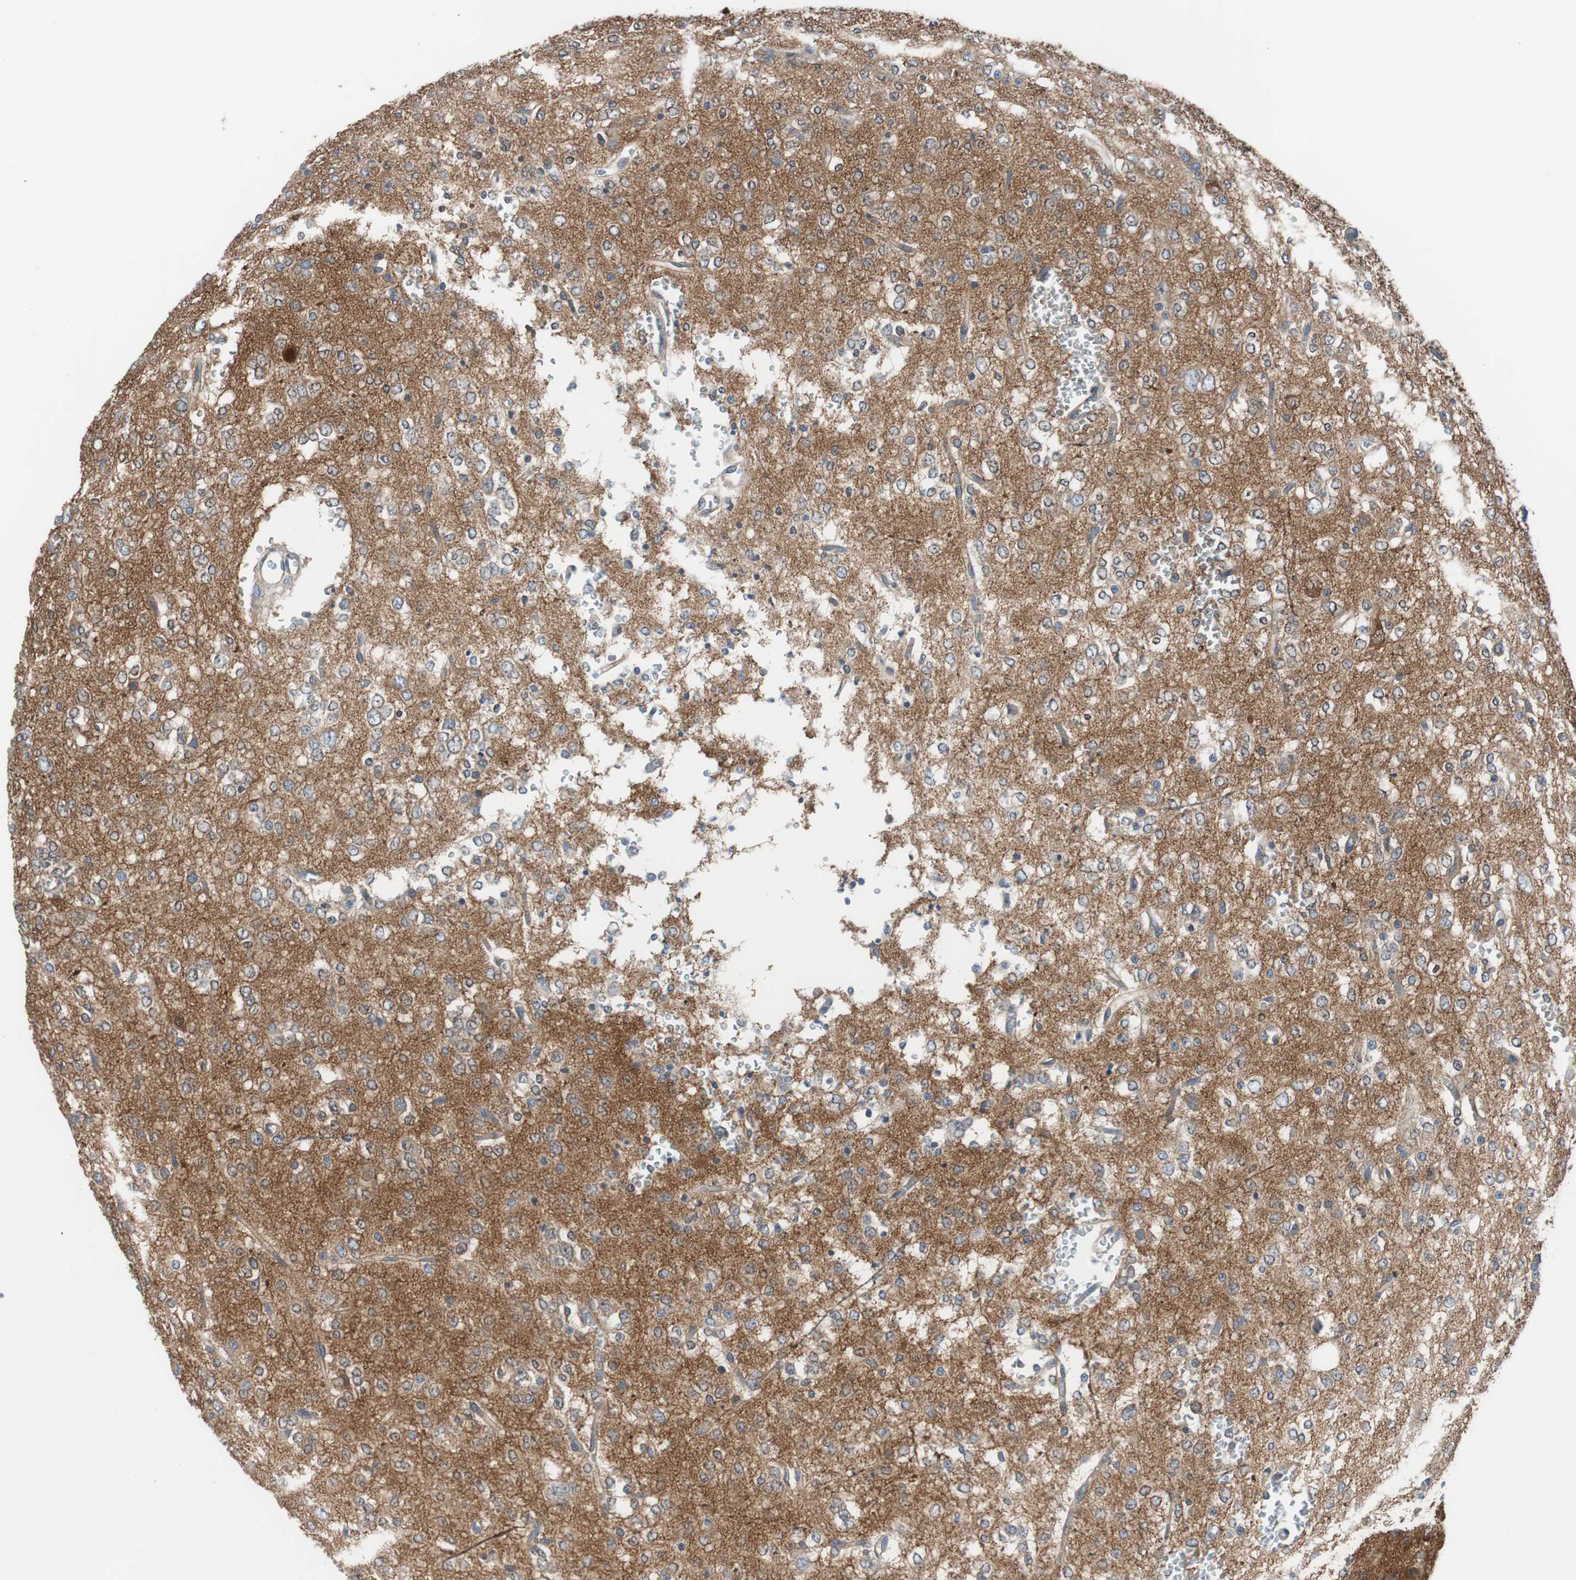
{"staining": {"intensity": "moderate", "quantity": ">75%", "location": "cytoplasmic/membranous,nuclear"}, "tissue": "glioma", "cell_type": "Tumor cells", "image_type": "cancer", "snomed": [{"axis": "morphology", "description": "Glioma, malignant, Low grade"}, {"axis": "topography", "description": "Brain"}], "caption": "Malignant glioma (low-grade) stained with a brown dye exhibits moderate cytoplasmic/membranous and nuclear positive expression in approximately >75% of tumor cells.", "gene": "BRAF", "patient": {"sex": "male", "age": 38}}